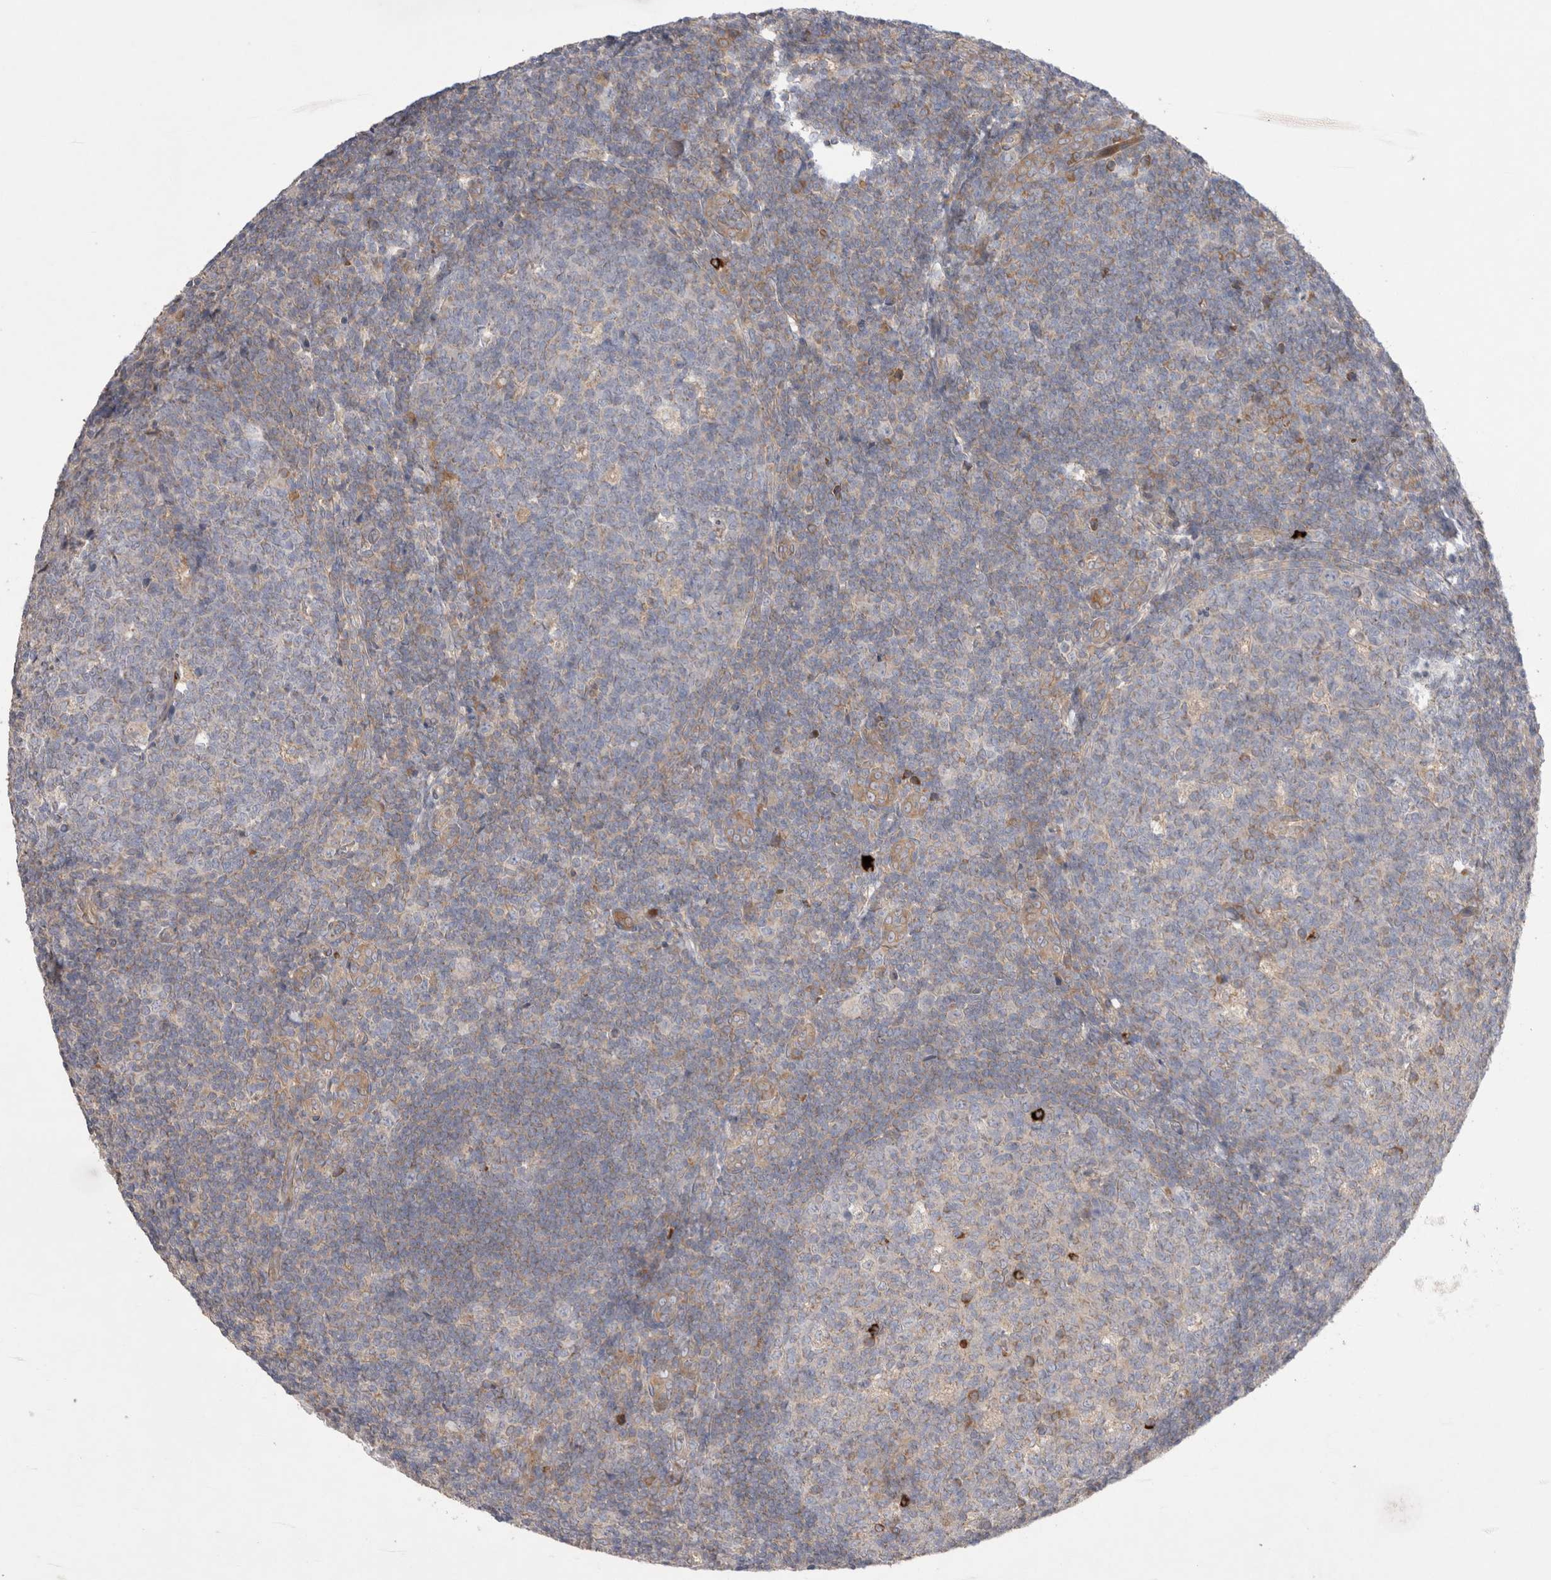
{"staining": {"intensity": "moderate", "quantity": "<25%", "location": "cytoplasmic/membranous"}, "tissue": "tonsil", "cell_type": "Germinal center cells", "image_type": "normal", "snomed": [{"axis": "morphology", "description": "Normal tissue, NOS"}, {"axis": "topography", "description": "Tonsil"}], "caption": "Tonsil stained with a brown dye reveals moderate cytoplasmic/membranous positive staining in approximately <25% of germinal center cells.", "gene": "TBC1D16", "patient": {"sex": "male", "age": 37}}